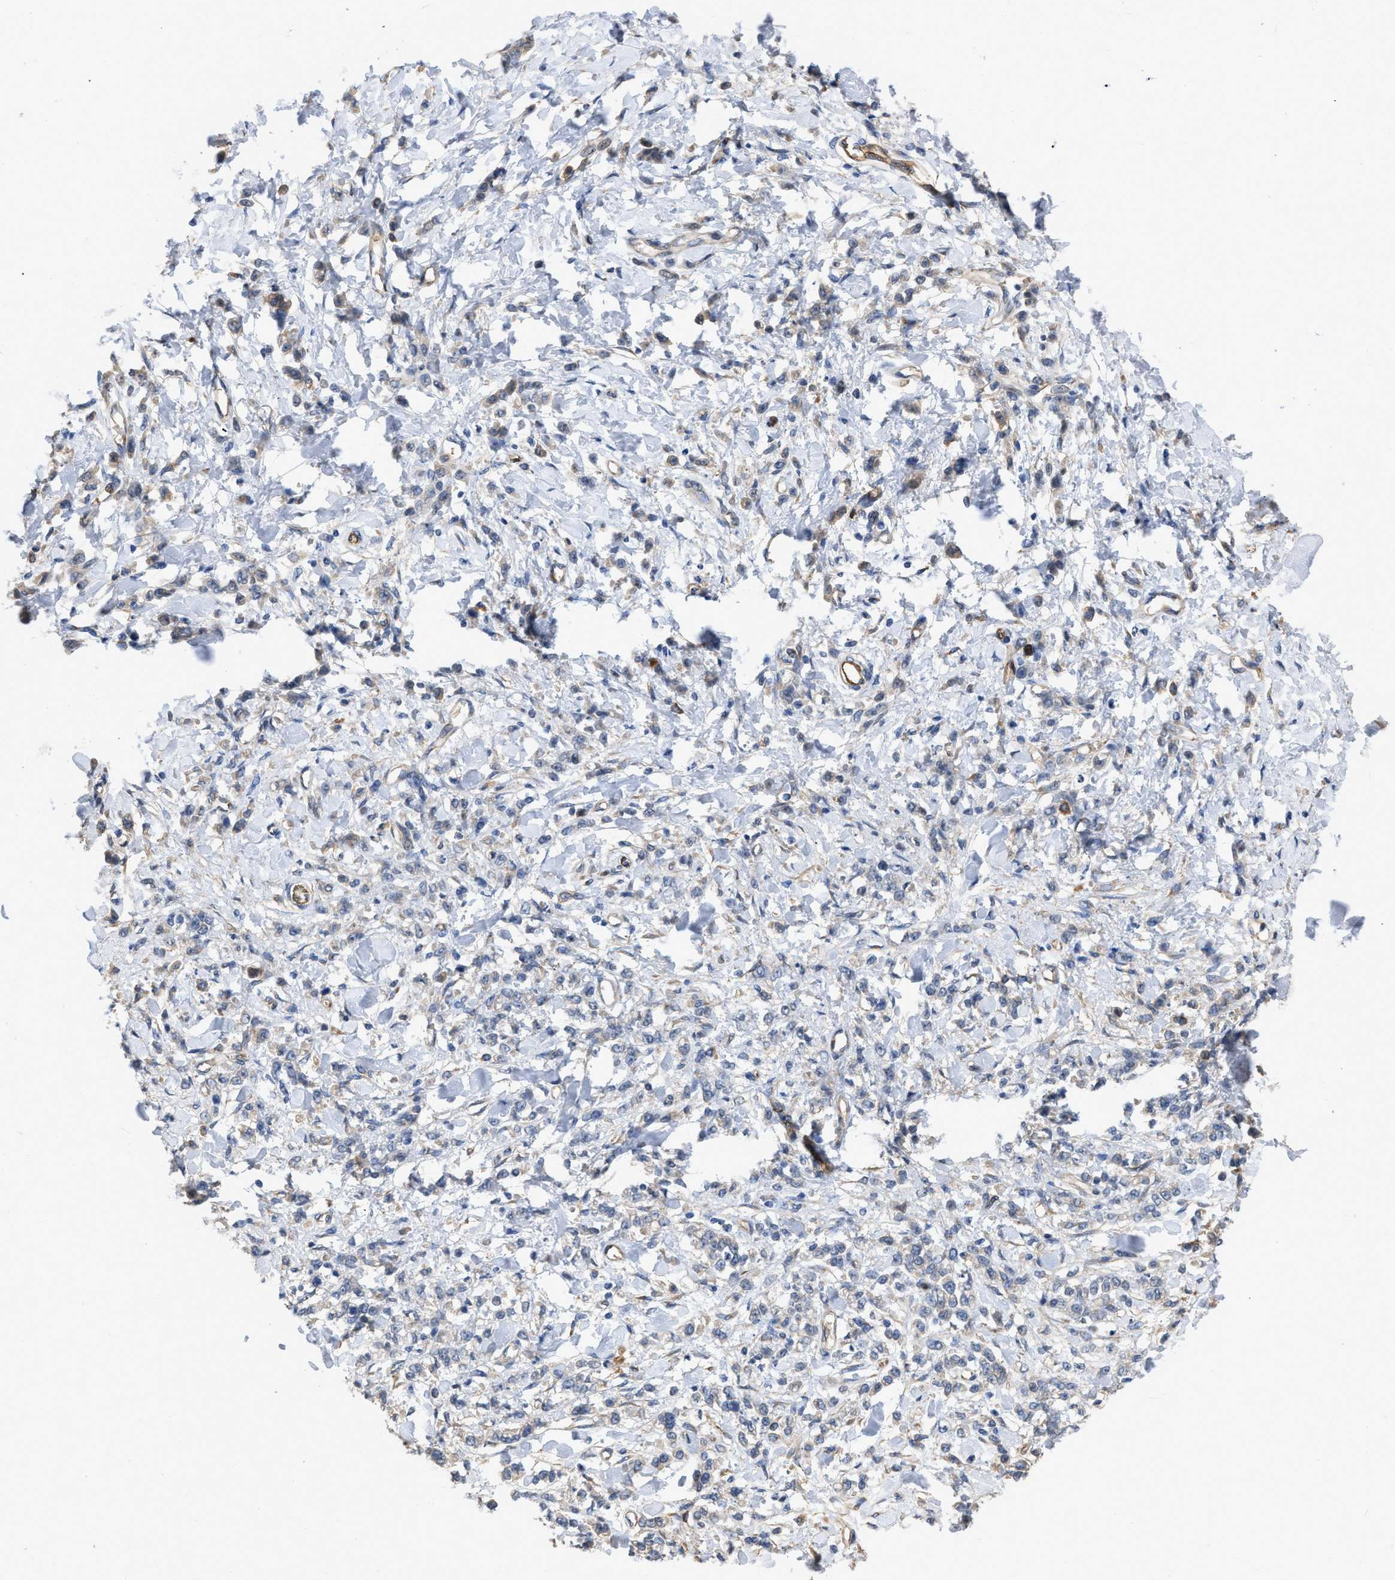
{"staining": {"intensity": "negative", "quantity": "none", "location": "none"}, "tissue": "stomach cancer", "cell_type": "Tumor cells", "image_type": "cancer", "snomed": [{"axis": "morphology", "description": "Normal tissue, NOS"}, {"axis": "morphology", "description": "Adenocarcinoma, NOS"}, {"axis": "topography", "description": "Stomach"}], "caption": "Immunohistochemical staining of human stomach cancer (adenocarcinoma) shows no significant expression in tumor cells. (Brightfield microscopy of DAB immunohistochemistry (IHC) at high magnification).", "gene": "SLC4A11", "patient": {"sex": "male", "age": 82}}